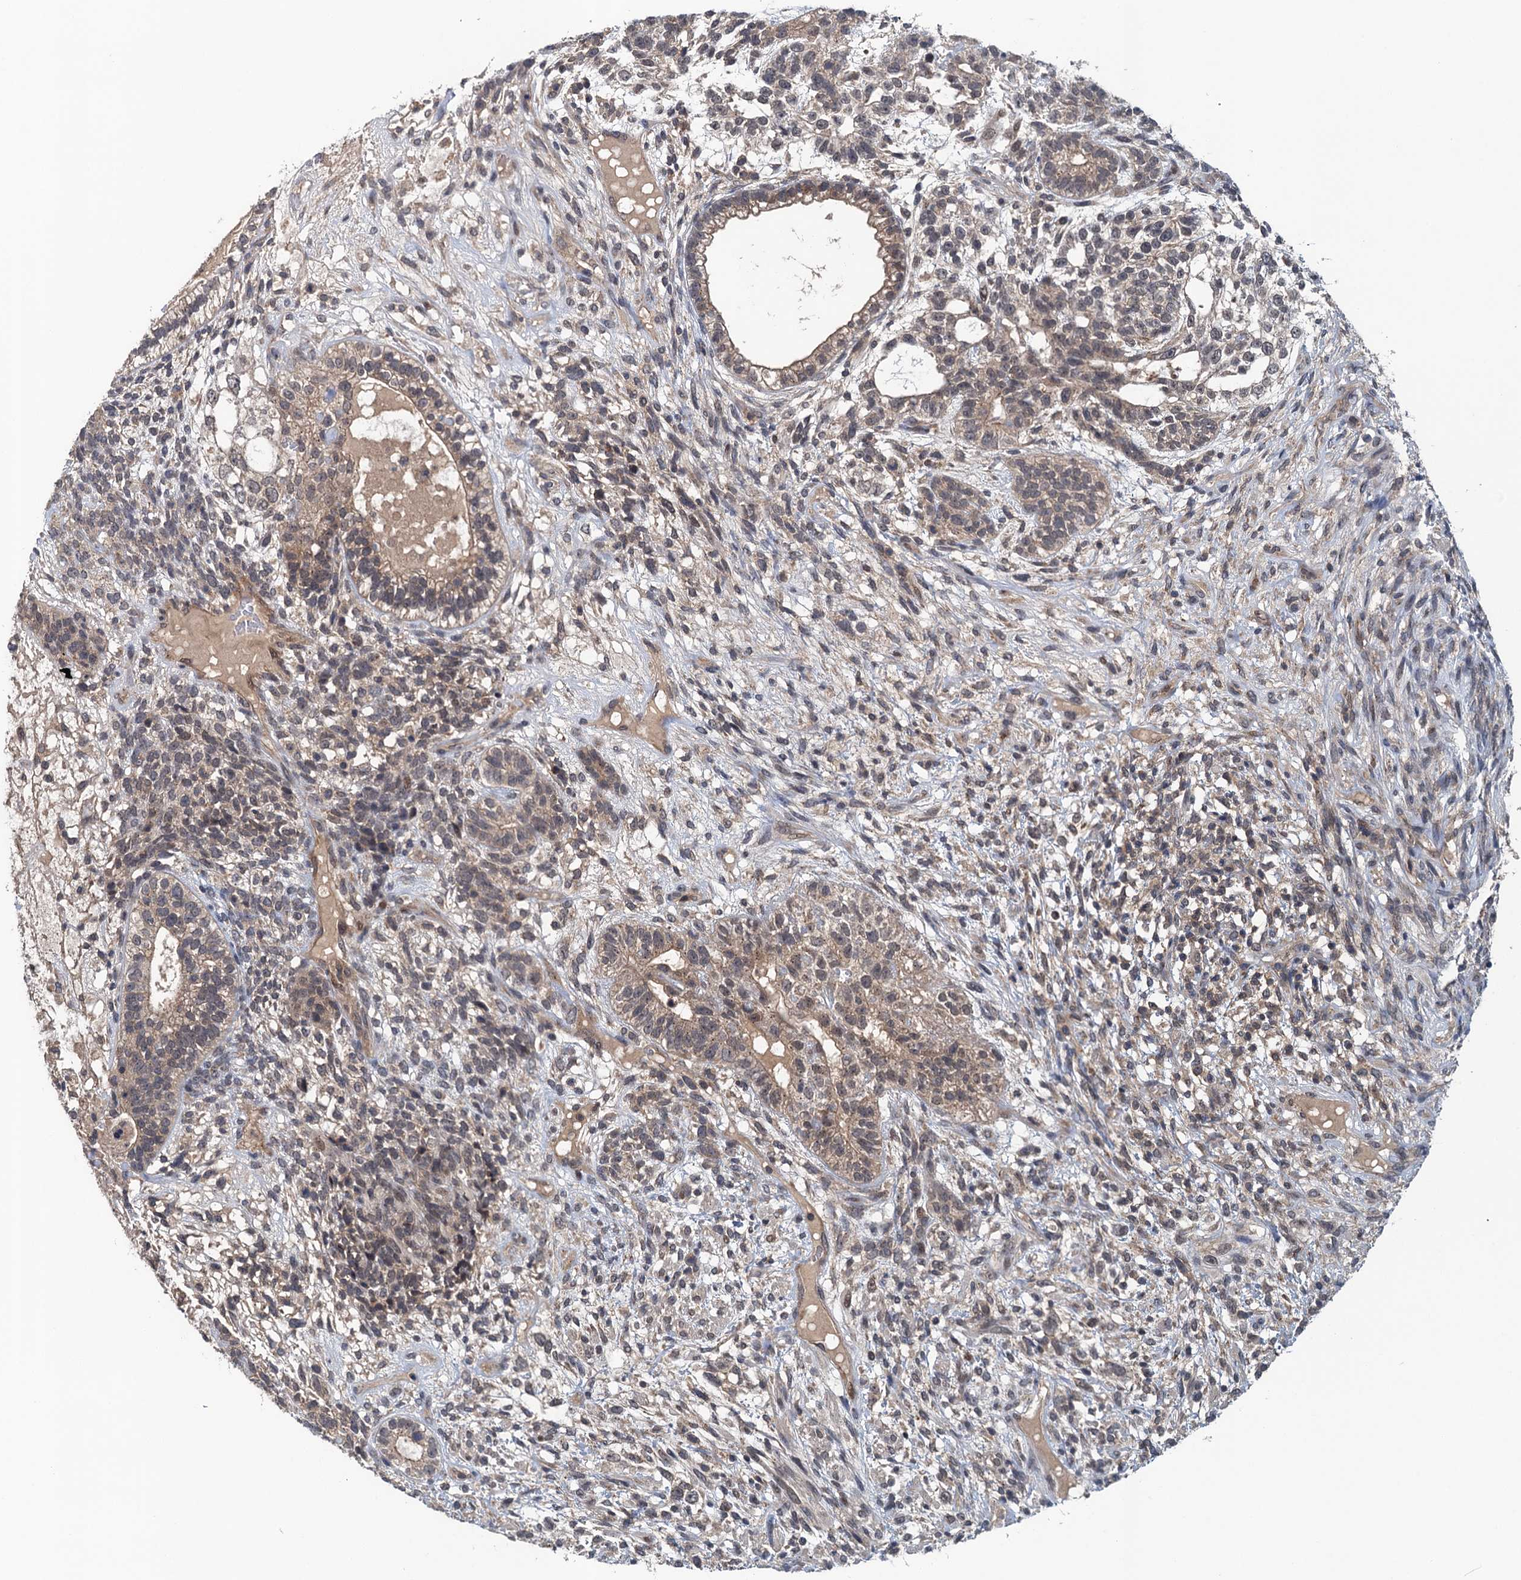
{"staining": {"intensity": "weak", "quantity": ">75%", "location": "cytoplasmic/membranous"}, "tissue": "testis cancer", "cell_type": "Tumor cells", "image_type": "cancer", "snomed": [{"axis": "morphology", "description": "Seminoma, NOS"}, {"axis": "morphology", "description": "Carcinoma, Embryonal, NOS"}, {"axis": "topography", "description": "Testis"}], "caption": "Seminoma (testis) tissue displays weak cytoplasmic/membranous expression in about >75% of tumor cells", "gene": "RNF165", "patient": {"sex": "male", "age": 28}}